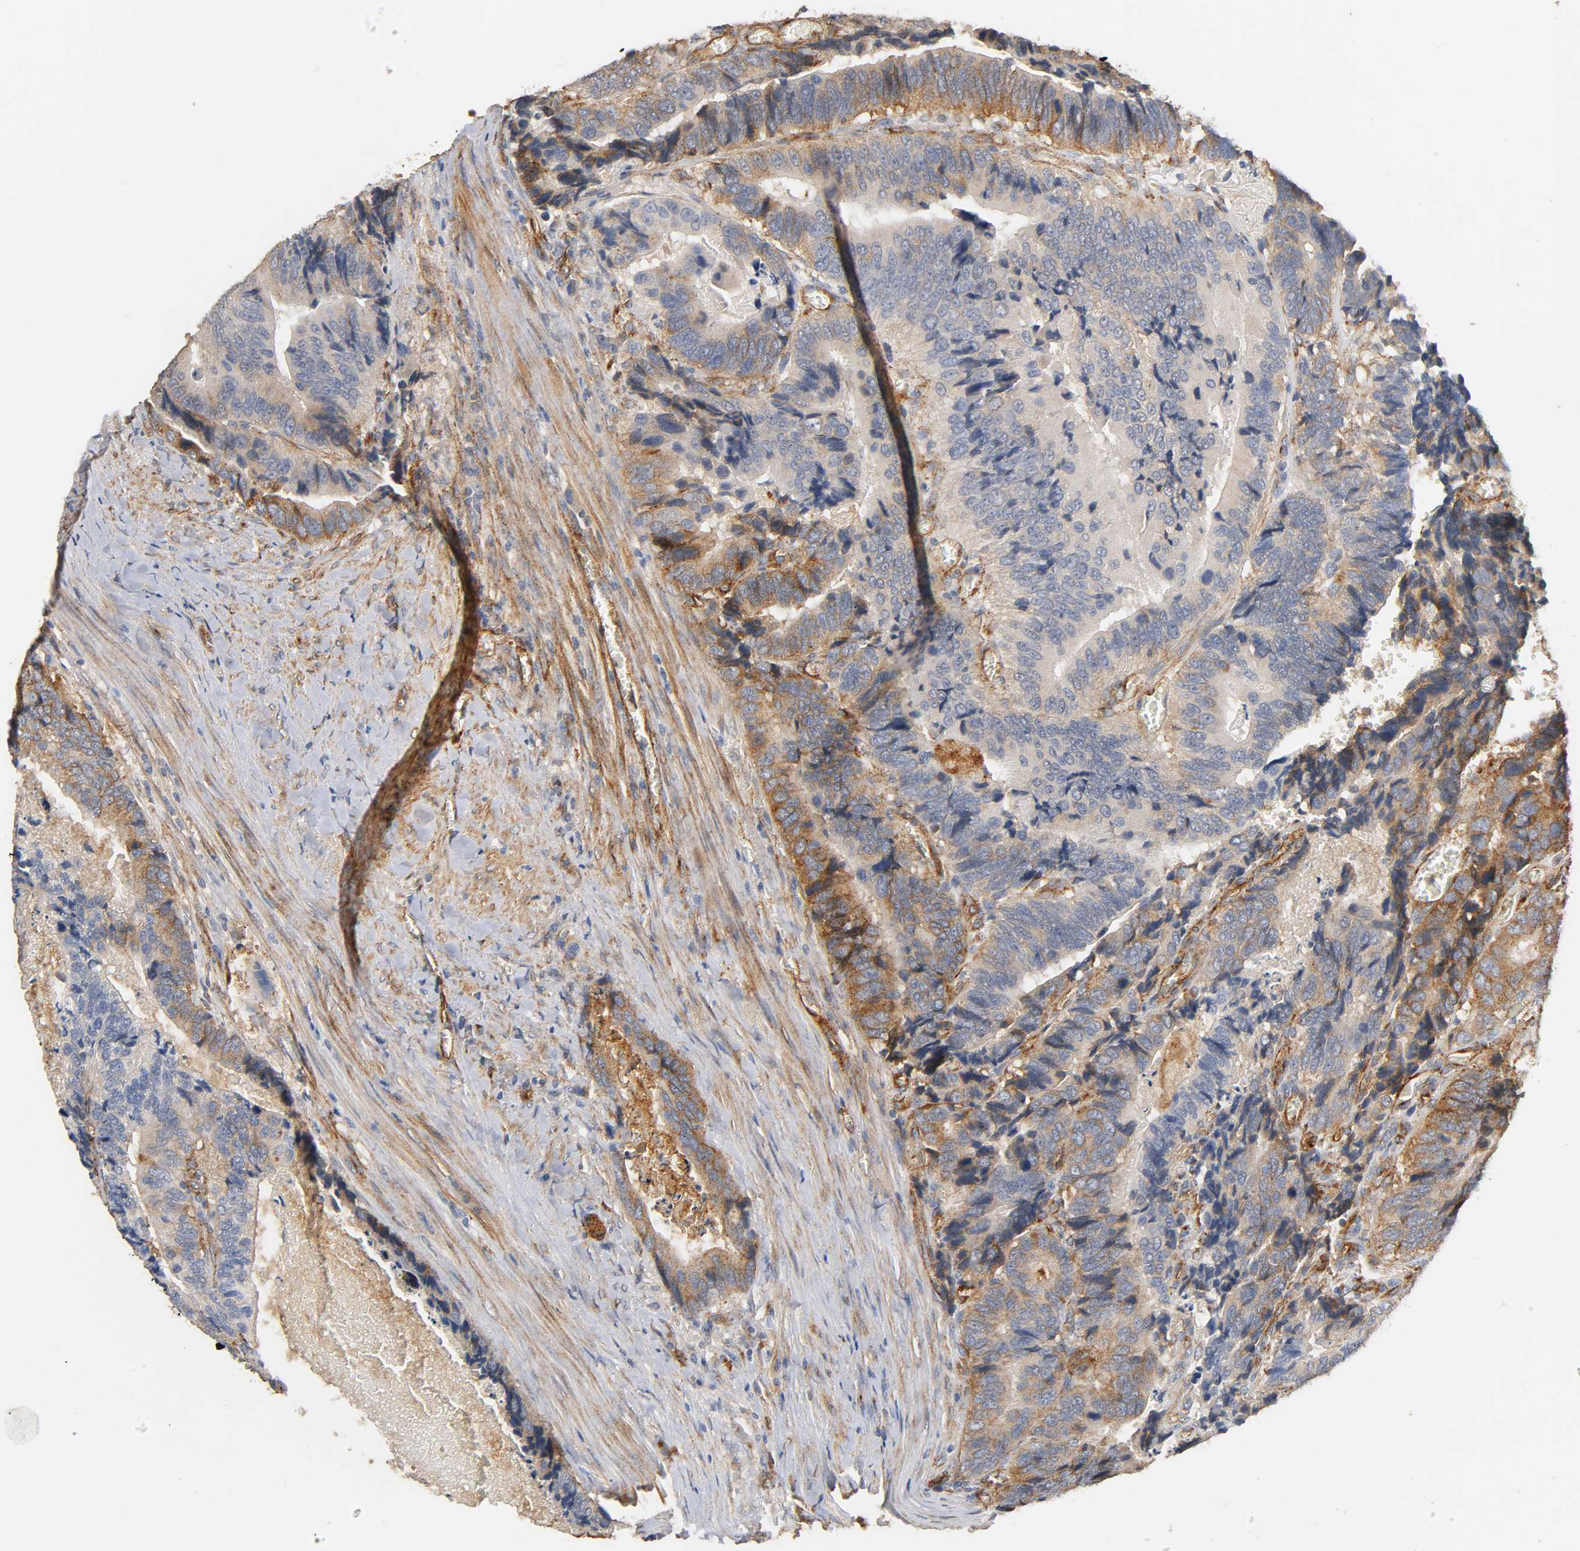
{"staining": {"intensity": "moderate", "quantity": "25%-75%", "location": "cytoplasmic/membranous"}, "tissue": "colorectal cancer", "cell_type": "Tumor cells", "image_type": "cancer", "snomed": [{"axis": "morphology", "description": "Adenocarcinoma, NOS"}, {"axis": "topography", "description": "Colon"}], "caption": "A high-resolution image shows immunohistochemistry (IHC) staining of adenocarcinoma (colorectal), which exhibits moderate cytoplasmic/membranous expression in approximately 25%-75% of tumor cells.", "gene": "IFITM3", "patient": {"sex": "male", "age": 72}}